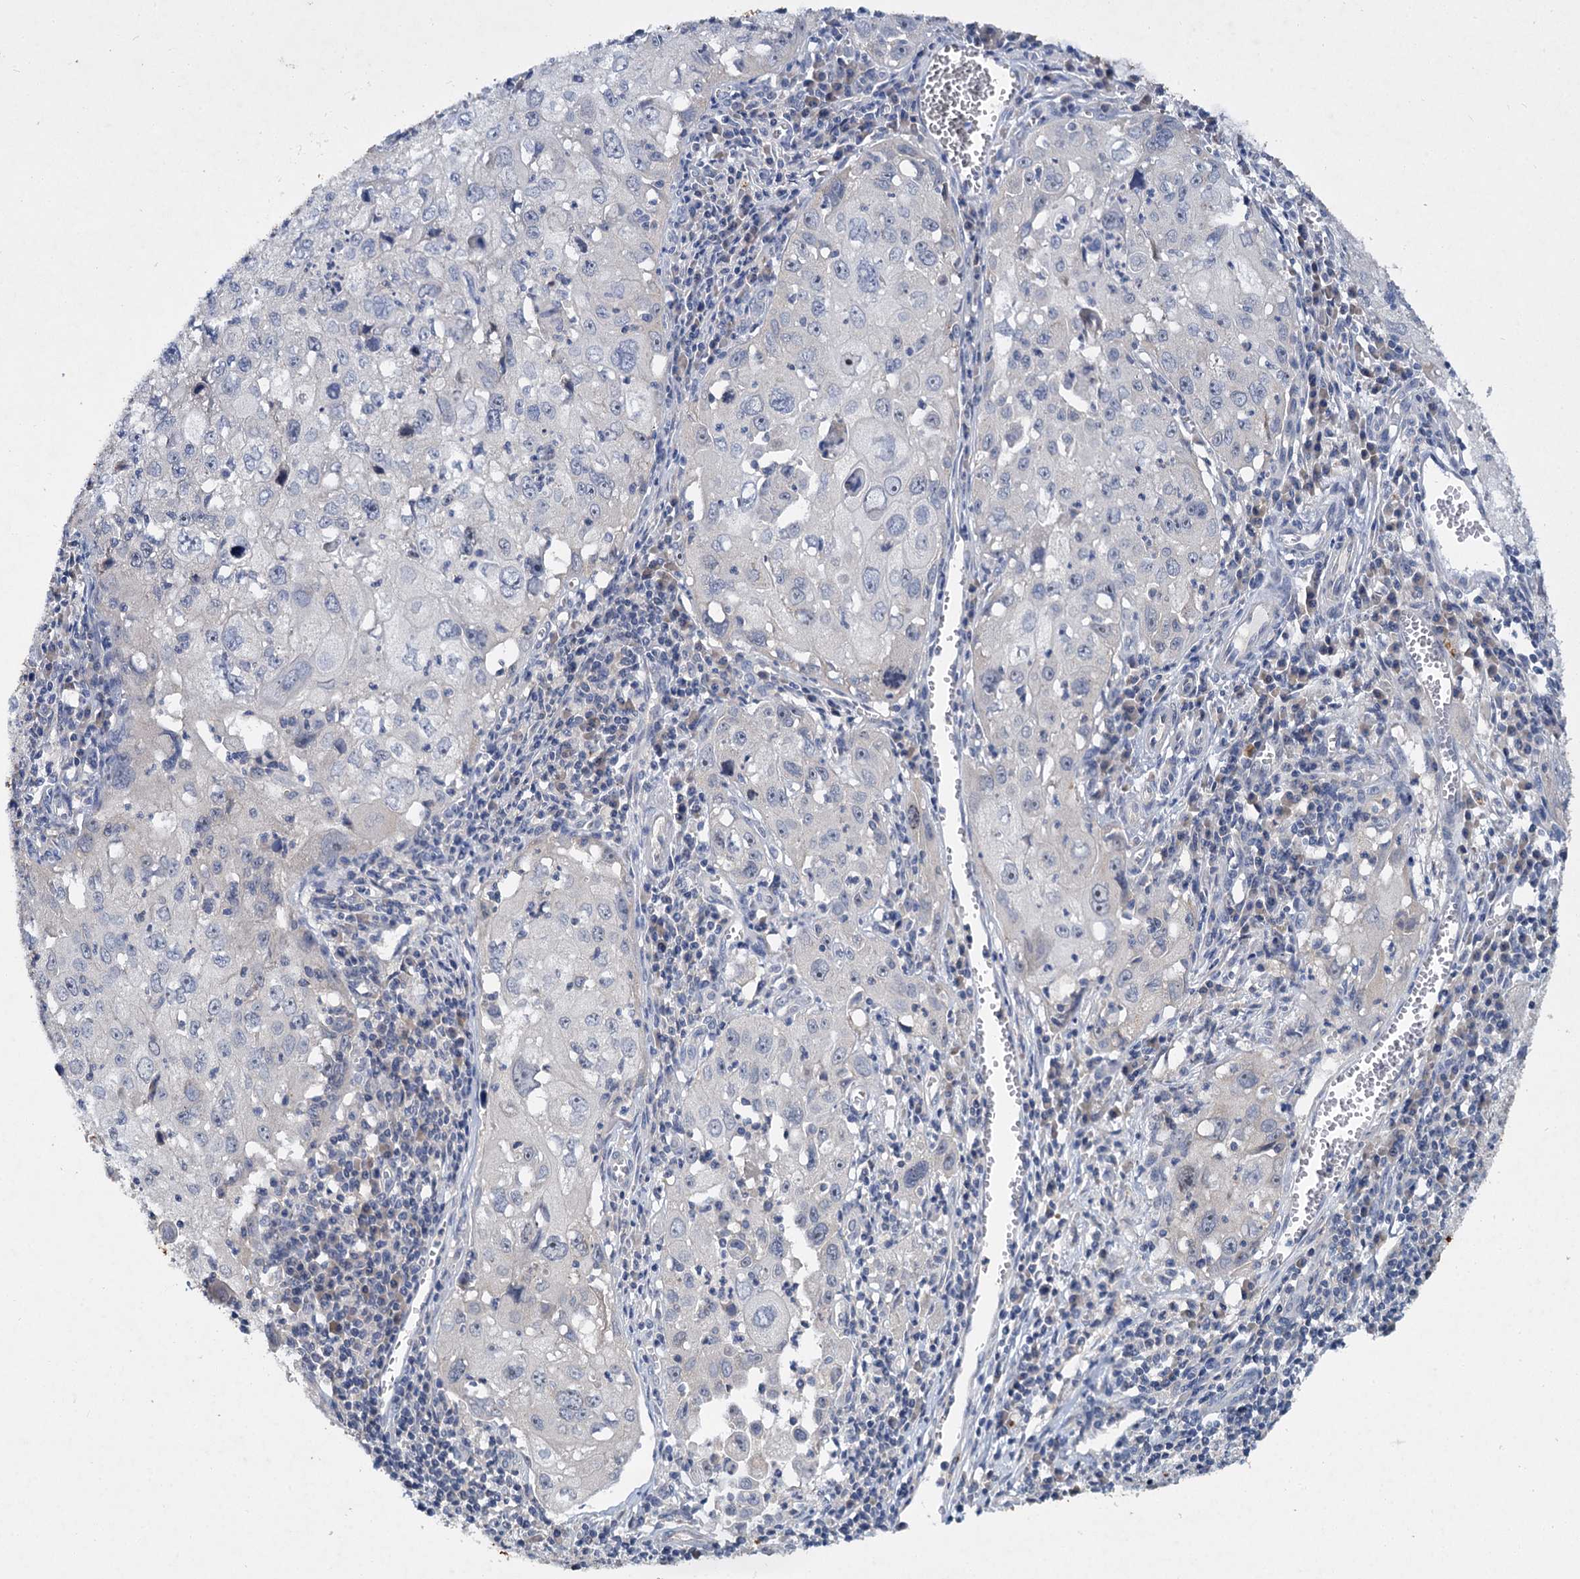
{"staining": {"intensity": "negative", "quantity": "none", "location": "none"}, "tissue": "cervical cancer", "cell_type": "Tumor cells", "image_type": "cancer", "snomed": [{"axis": "morphology", "description": "Squamous cell carcinoma, NOS"}, {"axis": "topography", "description": "Cervix"}], "caption": "A micrograph of human cervical squamous cell carcinoma is negative for staining in tumor cells.", "gene": "ATP9A", "patient": {"sex": "female", "age": 42}}